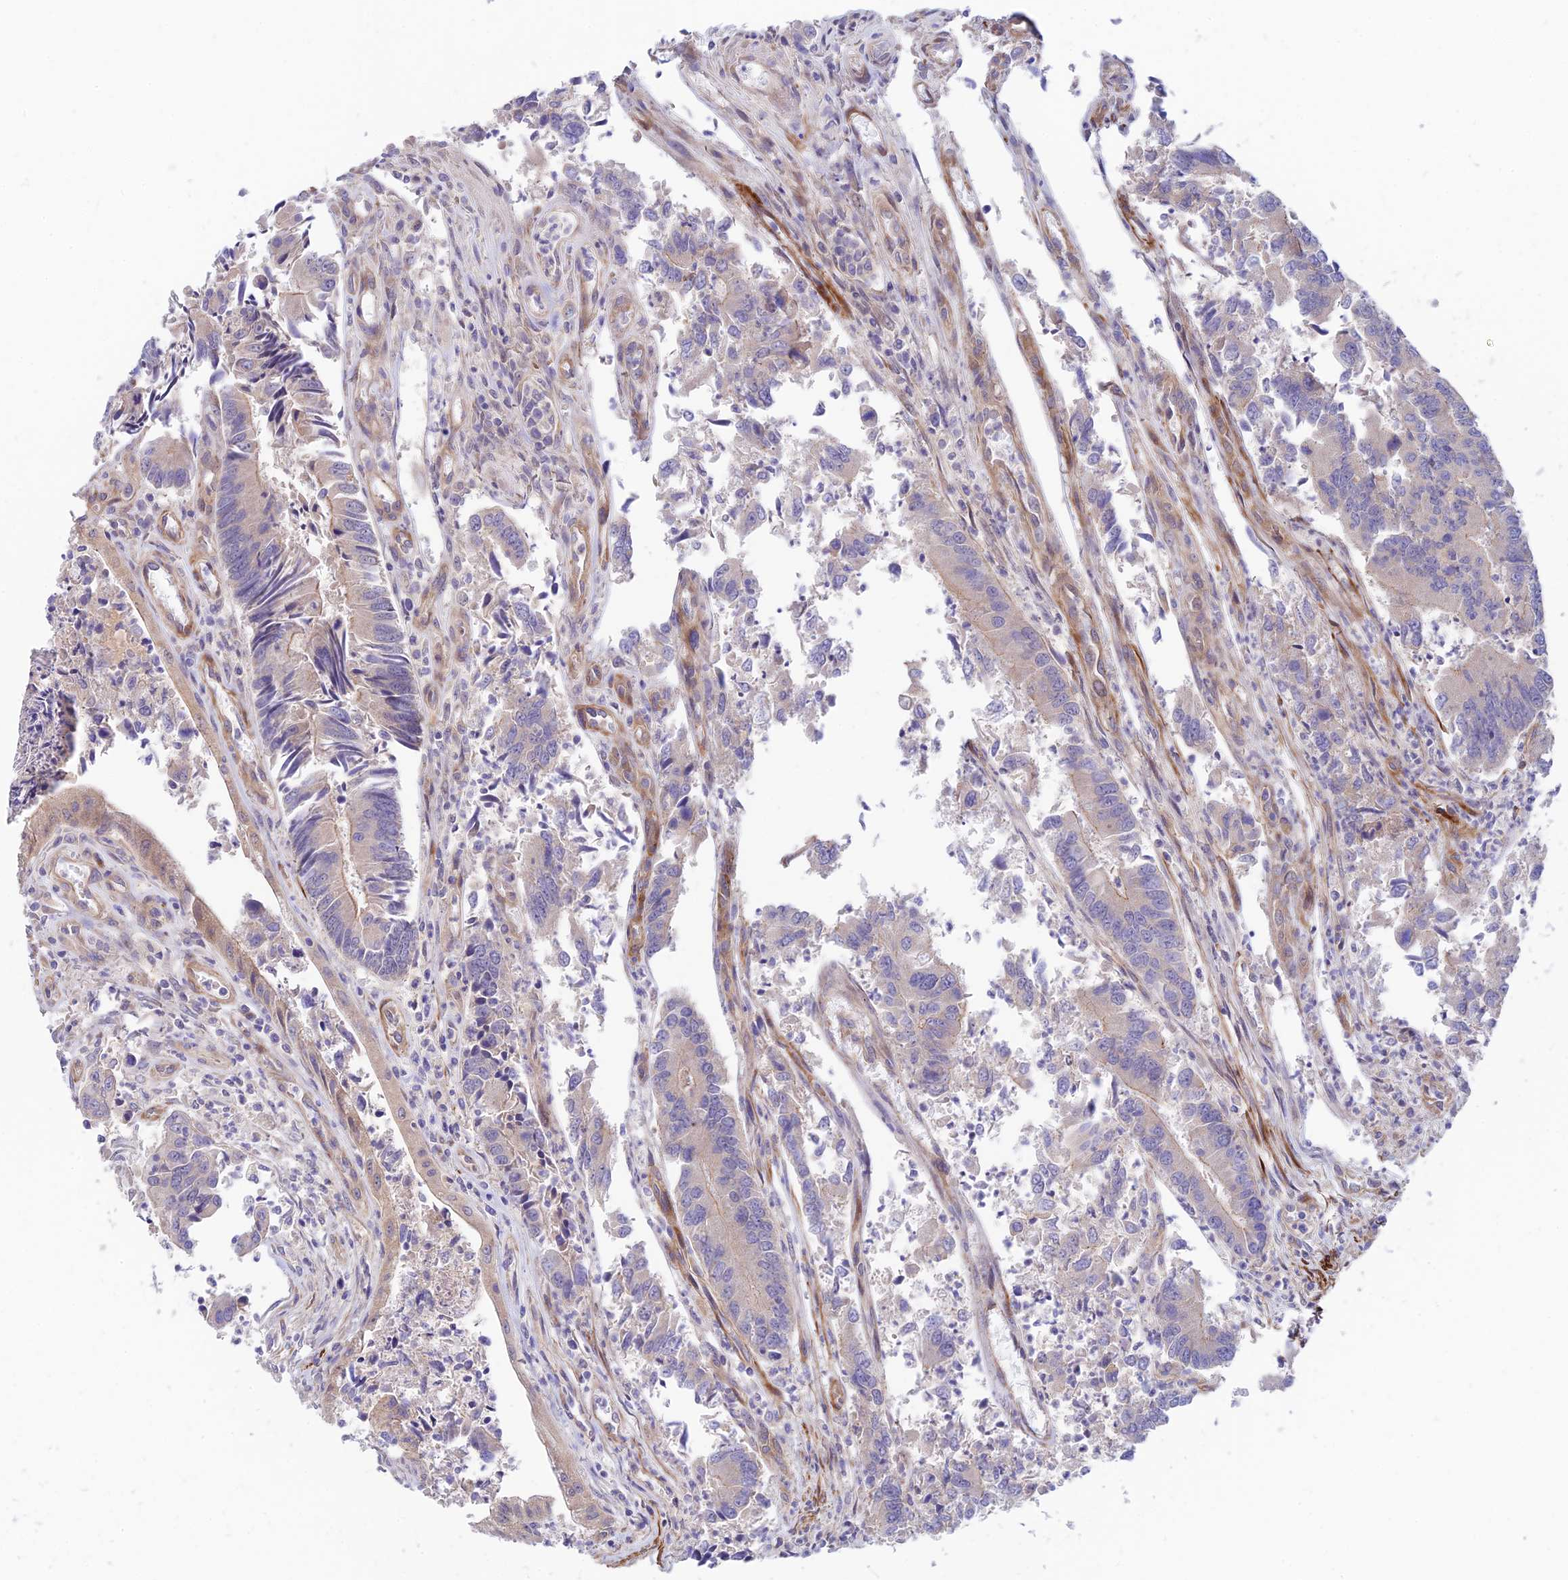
{"staining": {"intensity": "weak", "quantity": "<25%", "location": "cytoplasmic/membranous"}, "tissue": "colorectal cancer", "cell_type": "Tumor cells", "image_type": "cancer", "snomed": [{"axis": "morphology", "description": "Adenocarcinoma, NOS"}, {"axis": "topography", "description": "Colon"}], "caption": "The photomicrograph shows no staining of tumor cells in colorectal cancer.", "gene": "ANKRD50", "patient": {"sex": "female", "age": 67}}